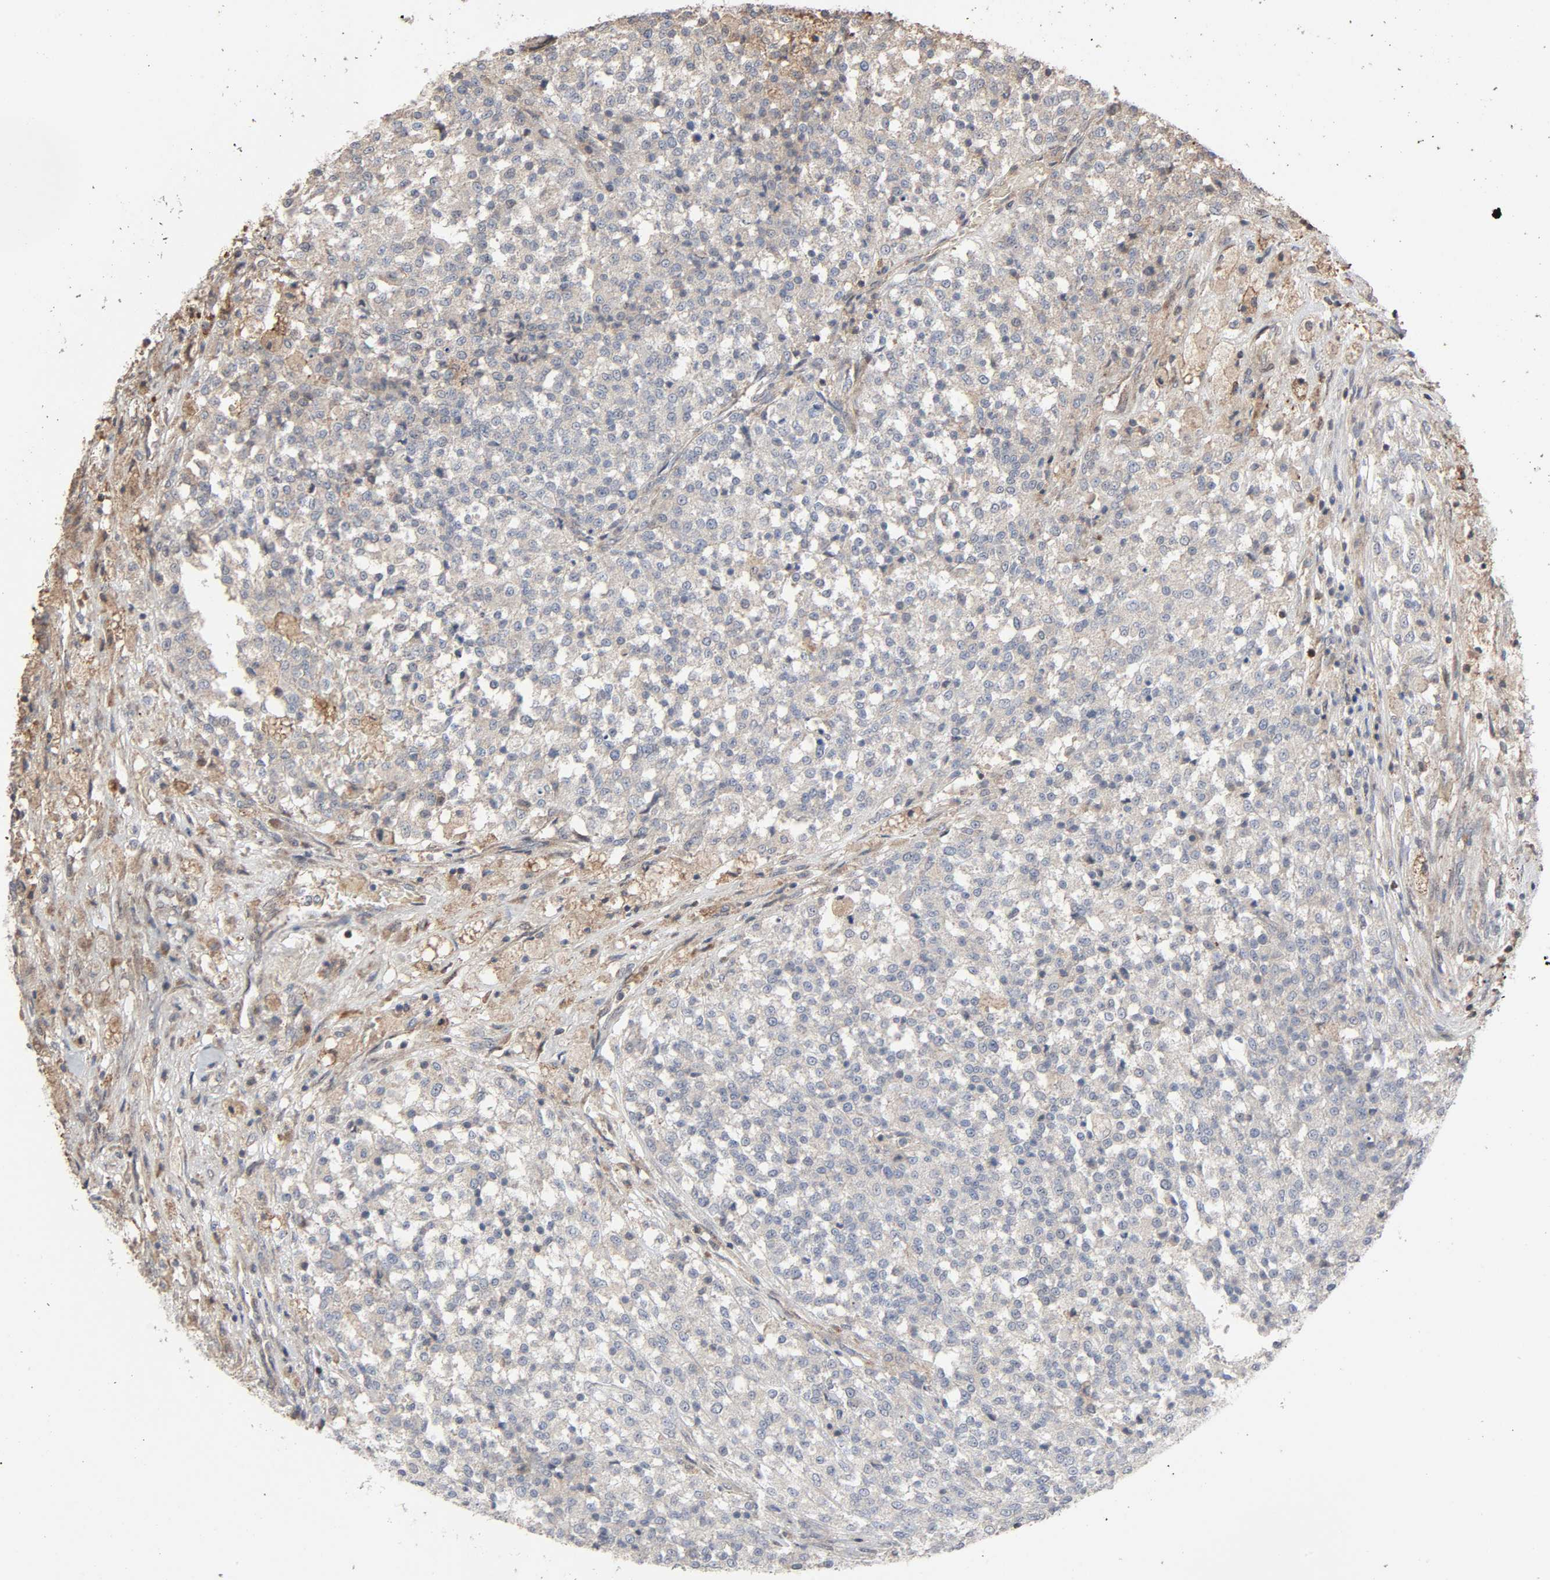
{"staining": {"intensity": "weak", "quantity": "<25%", "location": "cytoplasmic/membranous"}, "tissue": "testis cancer", "cell_type": "Tumor cells", "image_type": "cancer", "snomed": [{"axis": "morphology", "description": "Seminoma, NOS"}, {"axis": "topography", "description": "Testis"}], "caption": "Human testis seminoma stained for a protein using IHC reveals no positivity in tumor cells.", "gene": "CDK6", "patient": {"sex": "male", "age": 59}}